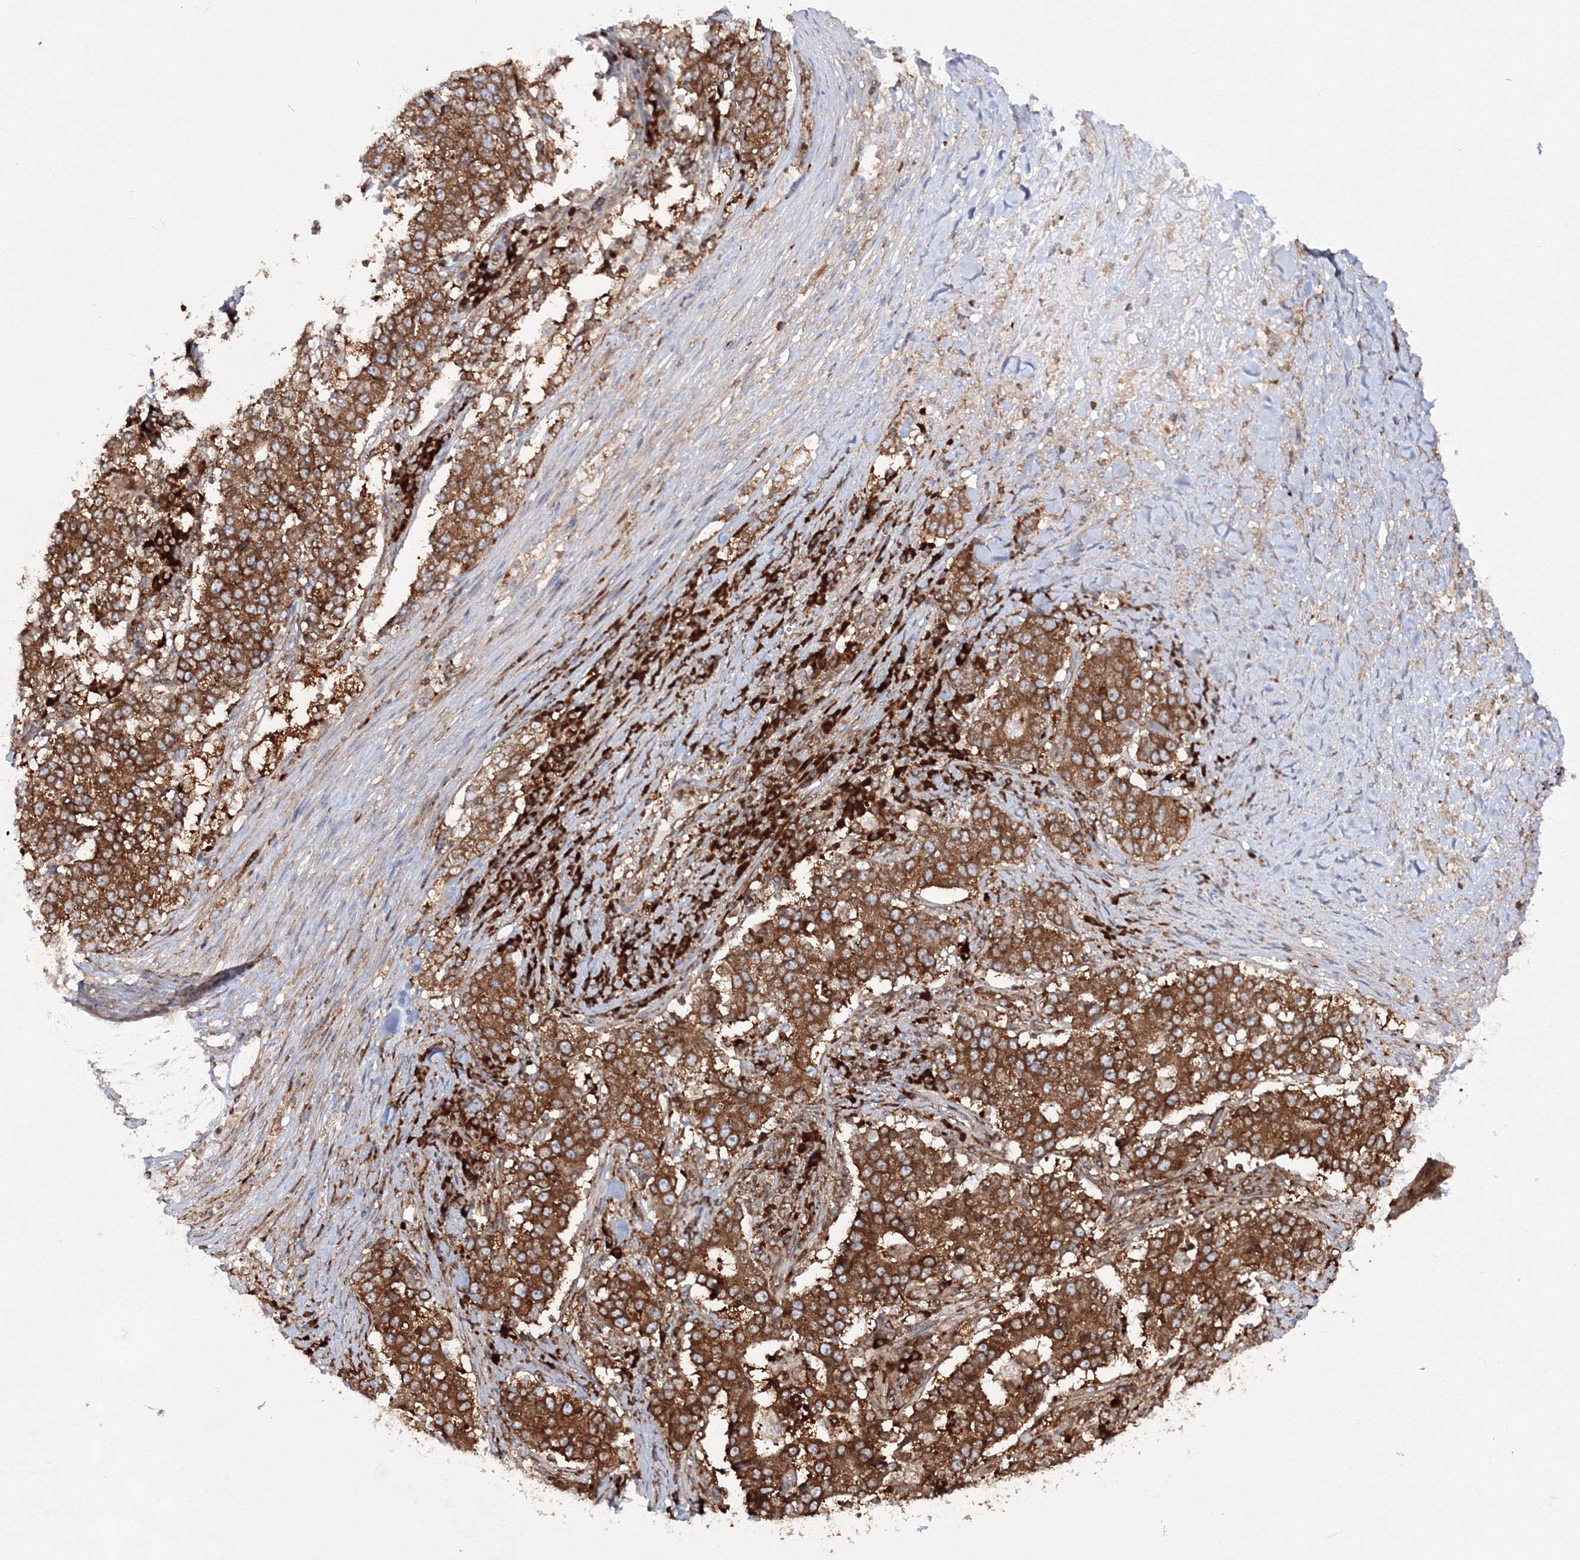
{"staining": {"intensity": "strong", "quantity": ">75%", "location": "cytoplasmic/membranous"}, "tissue": "stomach cancer", "cell_type": "Tumor cells", "image_type": "cancer", "snomed": [{"axis": "morphology", "description": "Adenocarcinoma, NOS"}, {"axis": "topography", "description": "Stomach"}], "caption": "A high-resolution image shows IHC staining of stomach adenocarcinoma, which shows strong cytoplasmic/membranous positivity in about >75% of tumor cells.", "gene": "HARS1", "patient": {"sex": "male", "age": 59}}